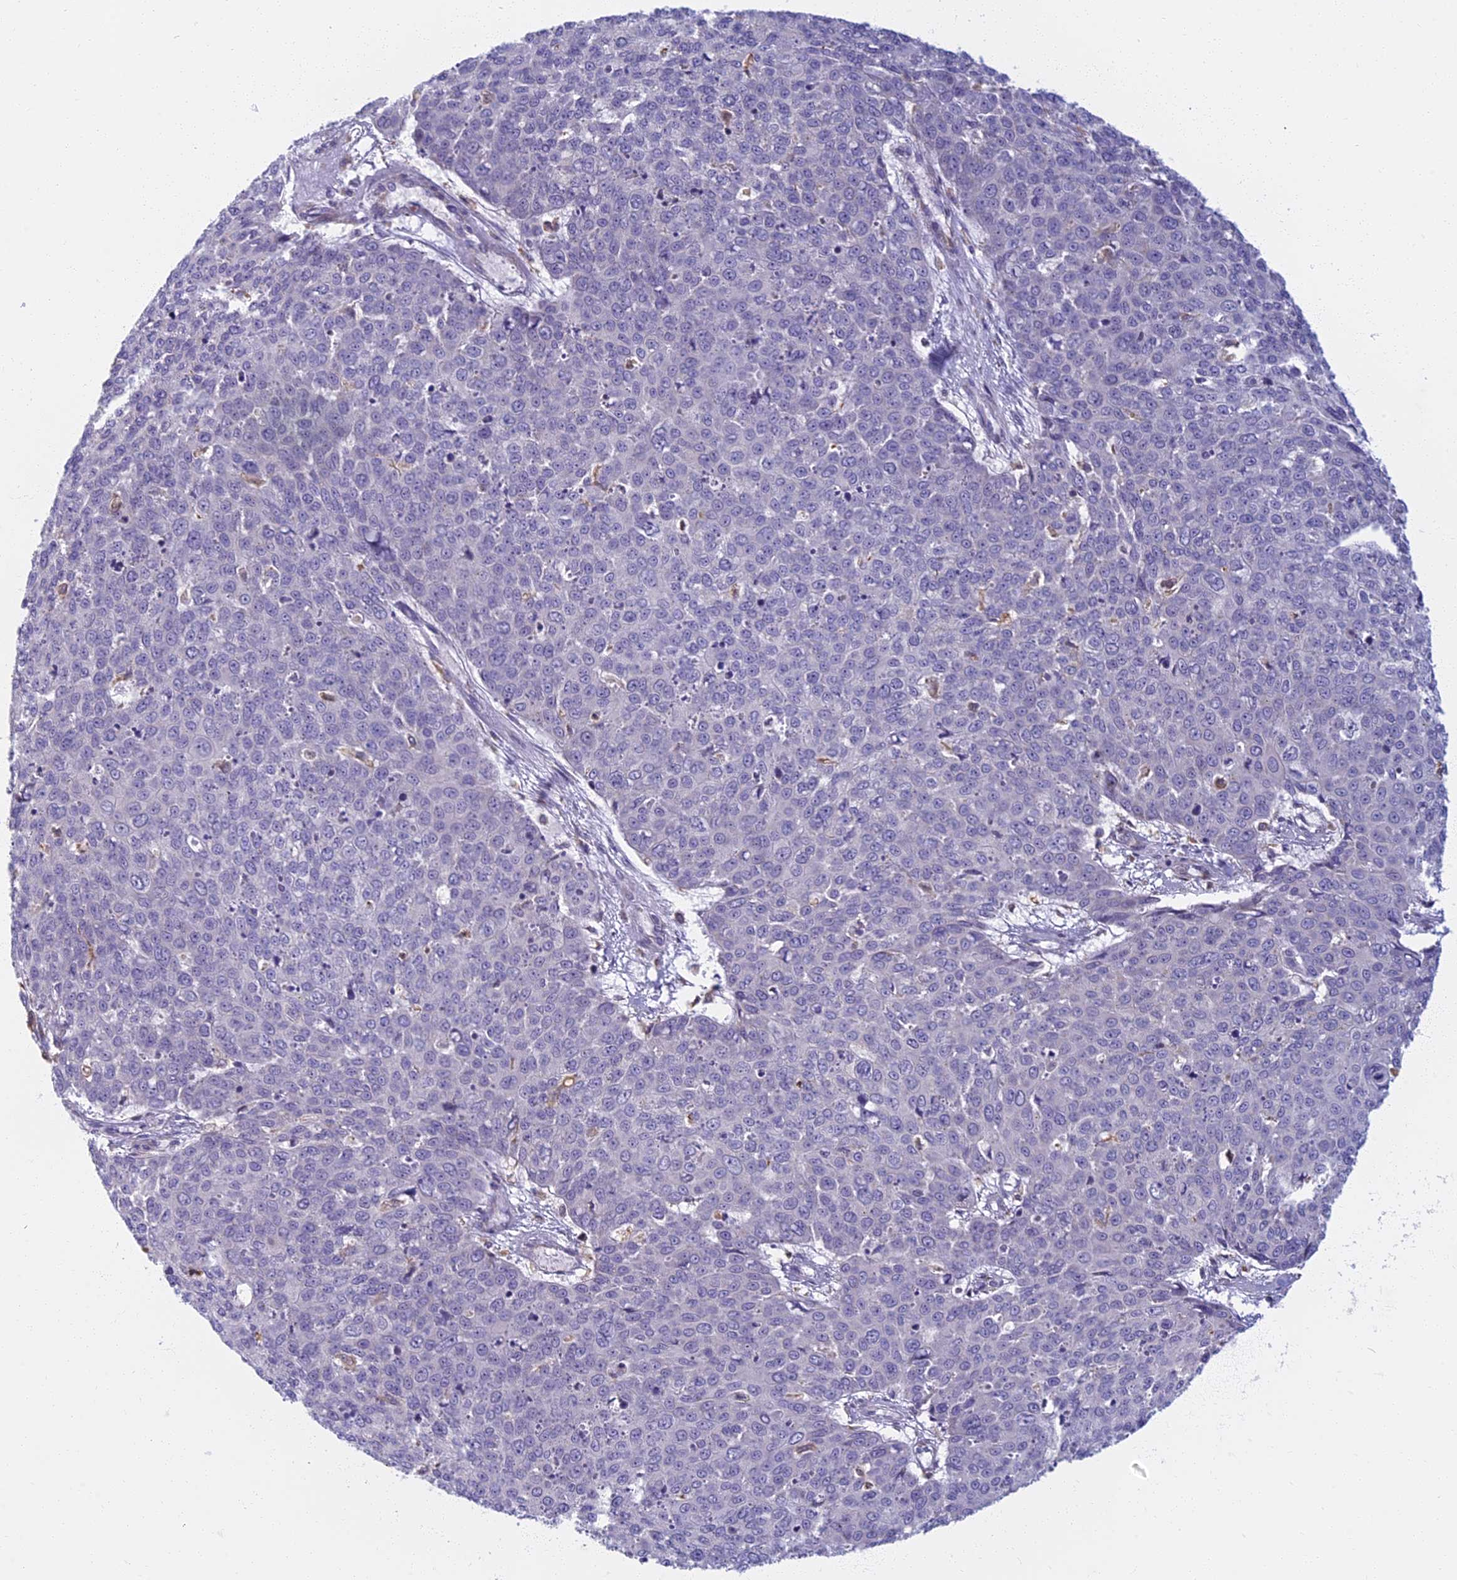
{"staining": {"intensity": "negative", "quantity": "none", "location": "none"}, "tissue": "skin cancer", "cell_type": "Tumor cells", "image_type": "cancer", "snomed": [{"axis": "morphology", "description": "Squamous cell carcinoma, NOS"}, {"axis": "topography", "description": "Skin"}], "caption": "High magnification brightfield microscopy of skin squamous cell carcinoma stained with DAB (brown) and counterstained with hematoxylin (blue): tumor cells show no significant staining.", "gene": "DDX51", "patient": {"sex": "male", "age": 71}}